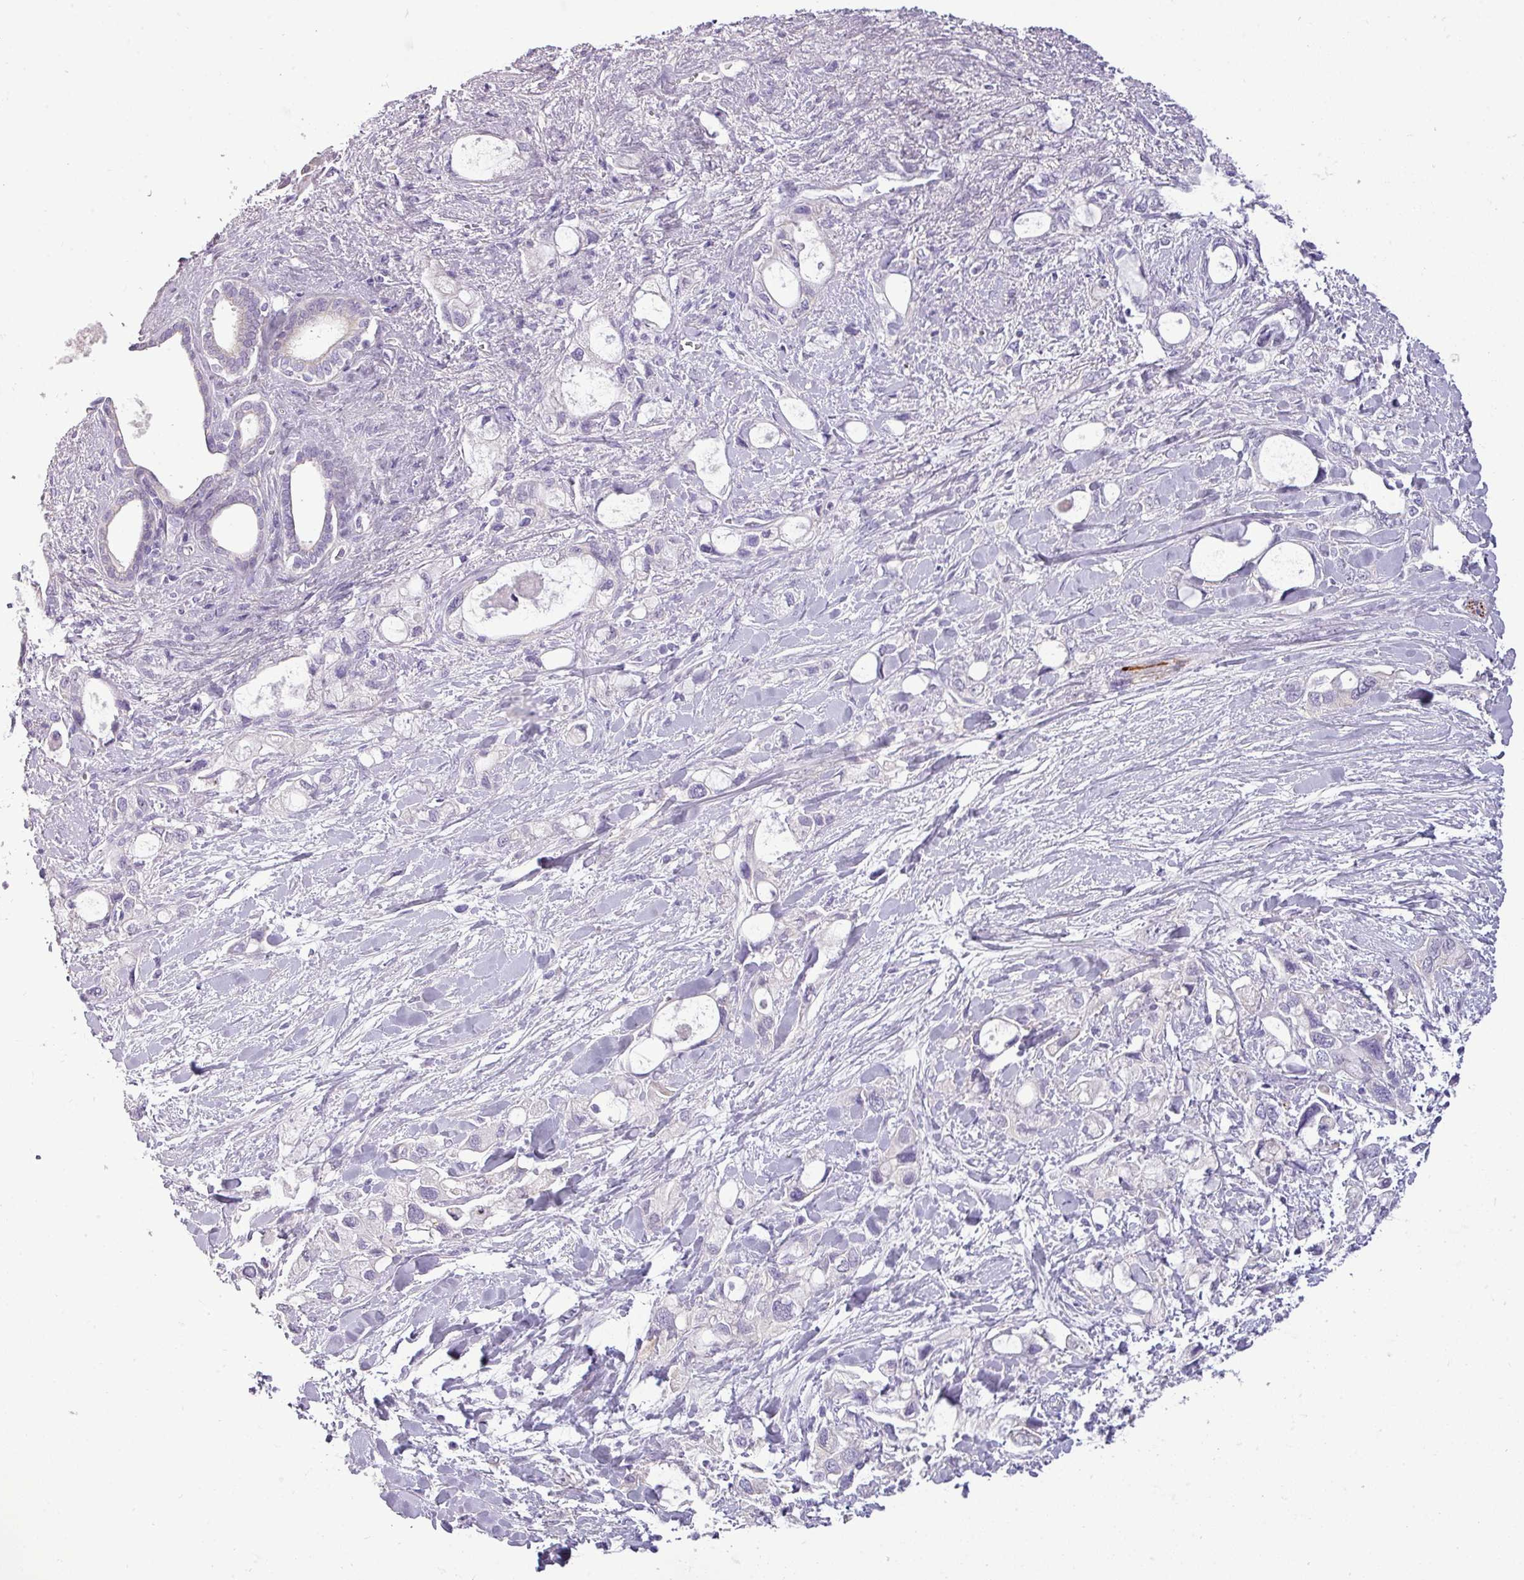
{"staining": {"intensity": "negative", "quantity": "none", "location": "none"}, "tissue": "pancreatic cancer", "cell_type": "Tumor cells", "image_type": "cancer", "snomed": [{"axis": "morphology", "description": "Adenocarcinoma, NOS"}, {"axis": "topography", "description": "Pancreas"}], "caption": "High power microscopy histopathology image of an immunohistochemistry (IHC) image of pancreatic adenocarcinoma, revealing no significant expression in tumor cells. (Stains: DAB (3,3'-diaminobenzidine) immunohistochemistry (IHC) with hematoxylin counter stain, Microscopy: brightfield microscopy at high magnification).", "gene": "DNAAF9", "patient": {"sex": "female", "age": 56}}